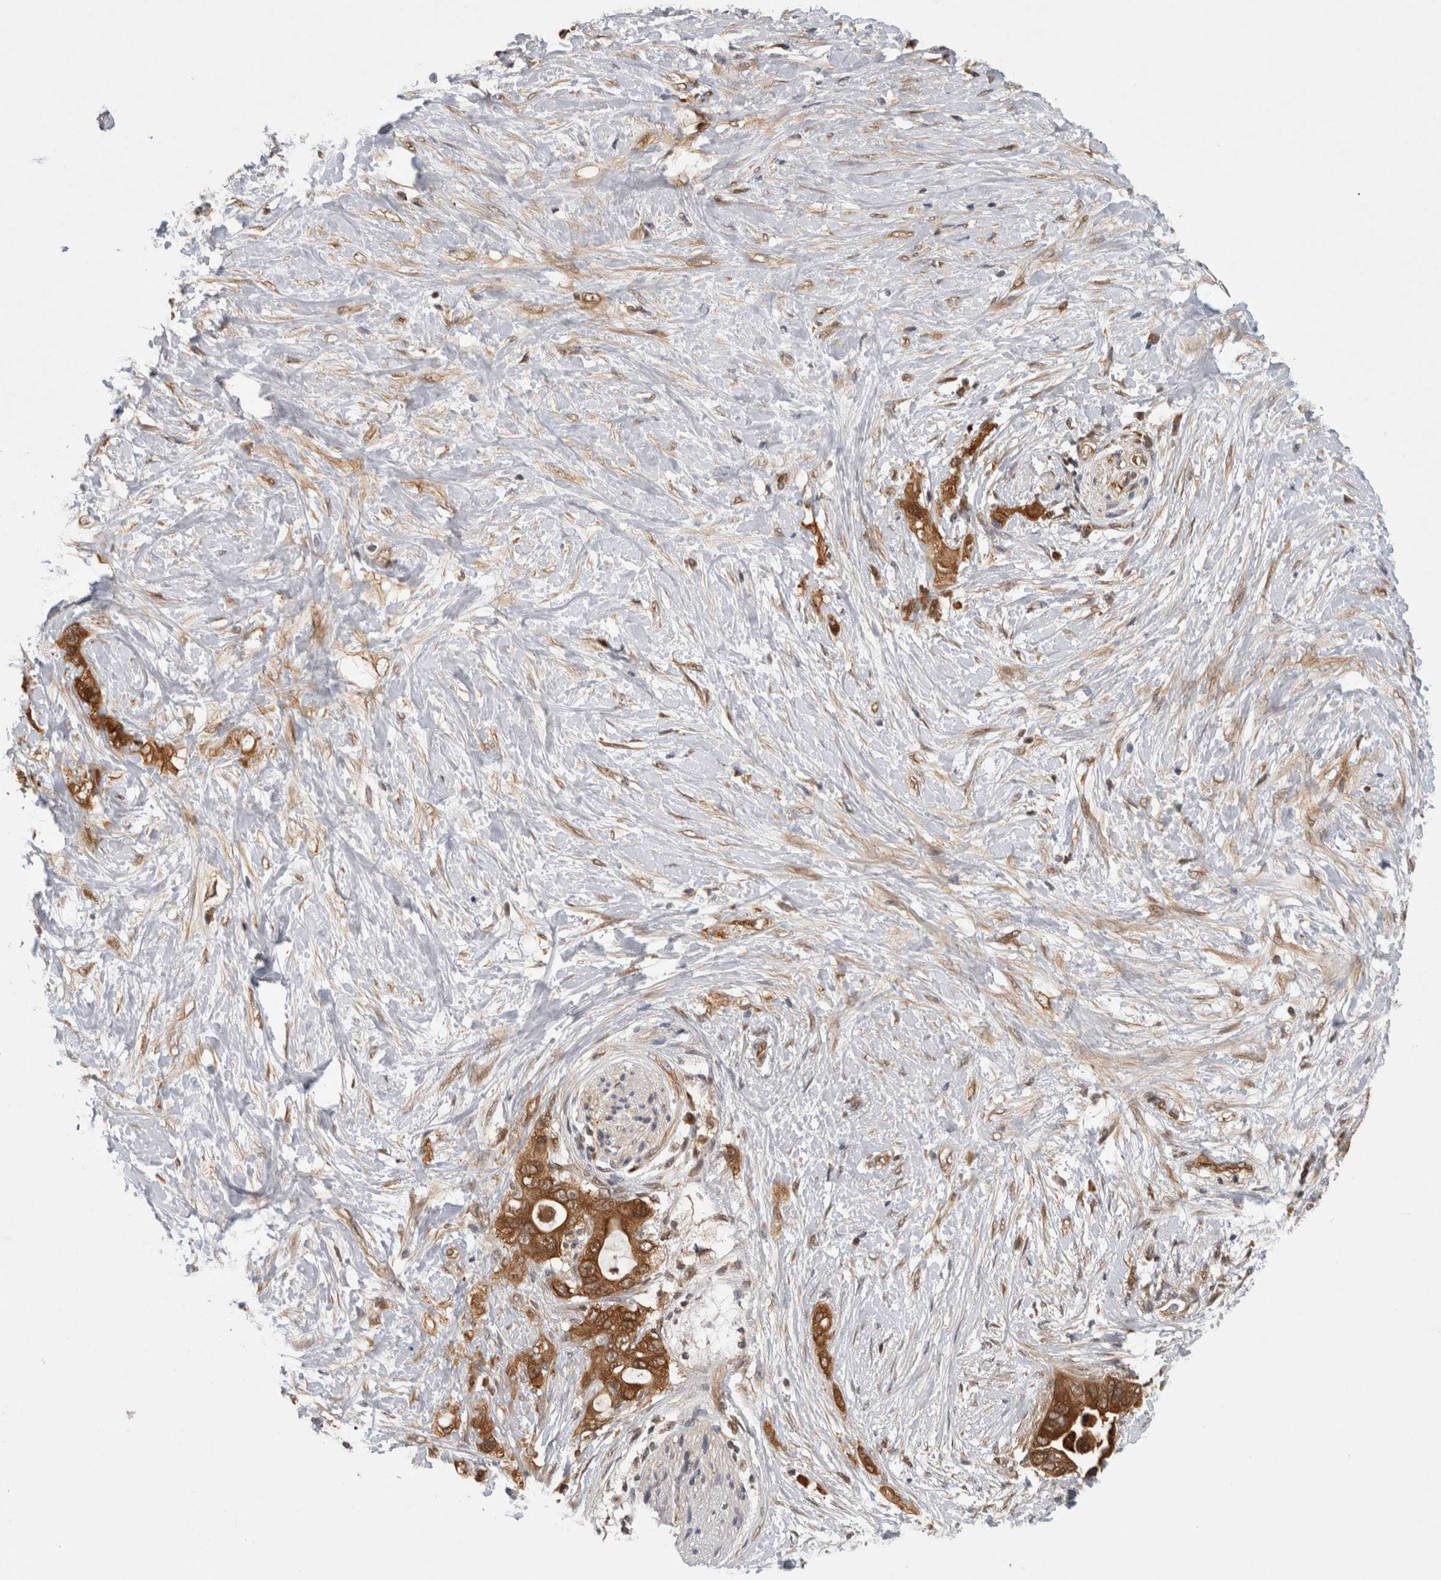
{"staining": {"intensity": "moderate", "quantity": ">75%", "location": "cytoplasmic/membranous"}, "tissue": "pancreatic cancer", "cell_type": "Tumor cells", "image_type": "cancer", "snomed": [{"axis": "morphology", "description": "Adenocarcinoma, NOS"}, {"axis": "topography", "description": "Pancreas"}], "caption": "This is a photomicrograph of IHC staining of pancreatic cancer (adenocarcinoma), which shows moderate staining in the cytoplasmic/membranous of tumor cells.", "gene": "ASTN2", "patient": {"sex": "female", "age": 56}}